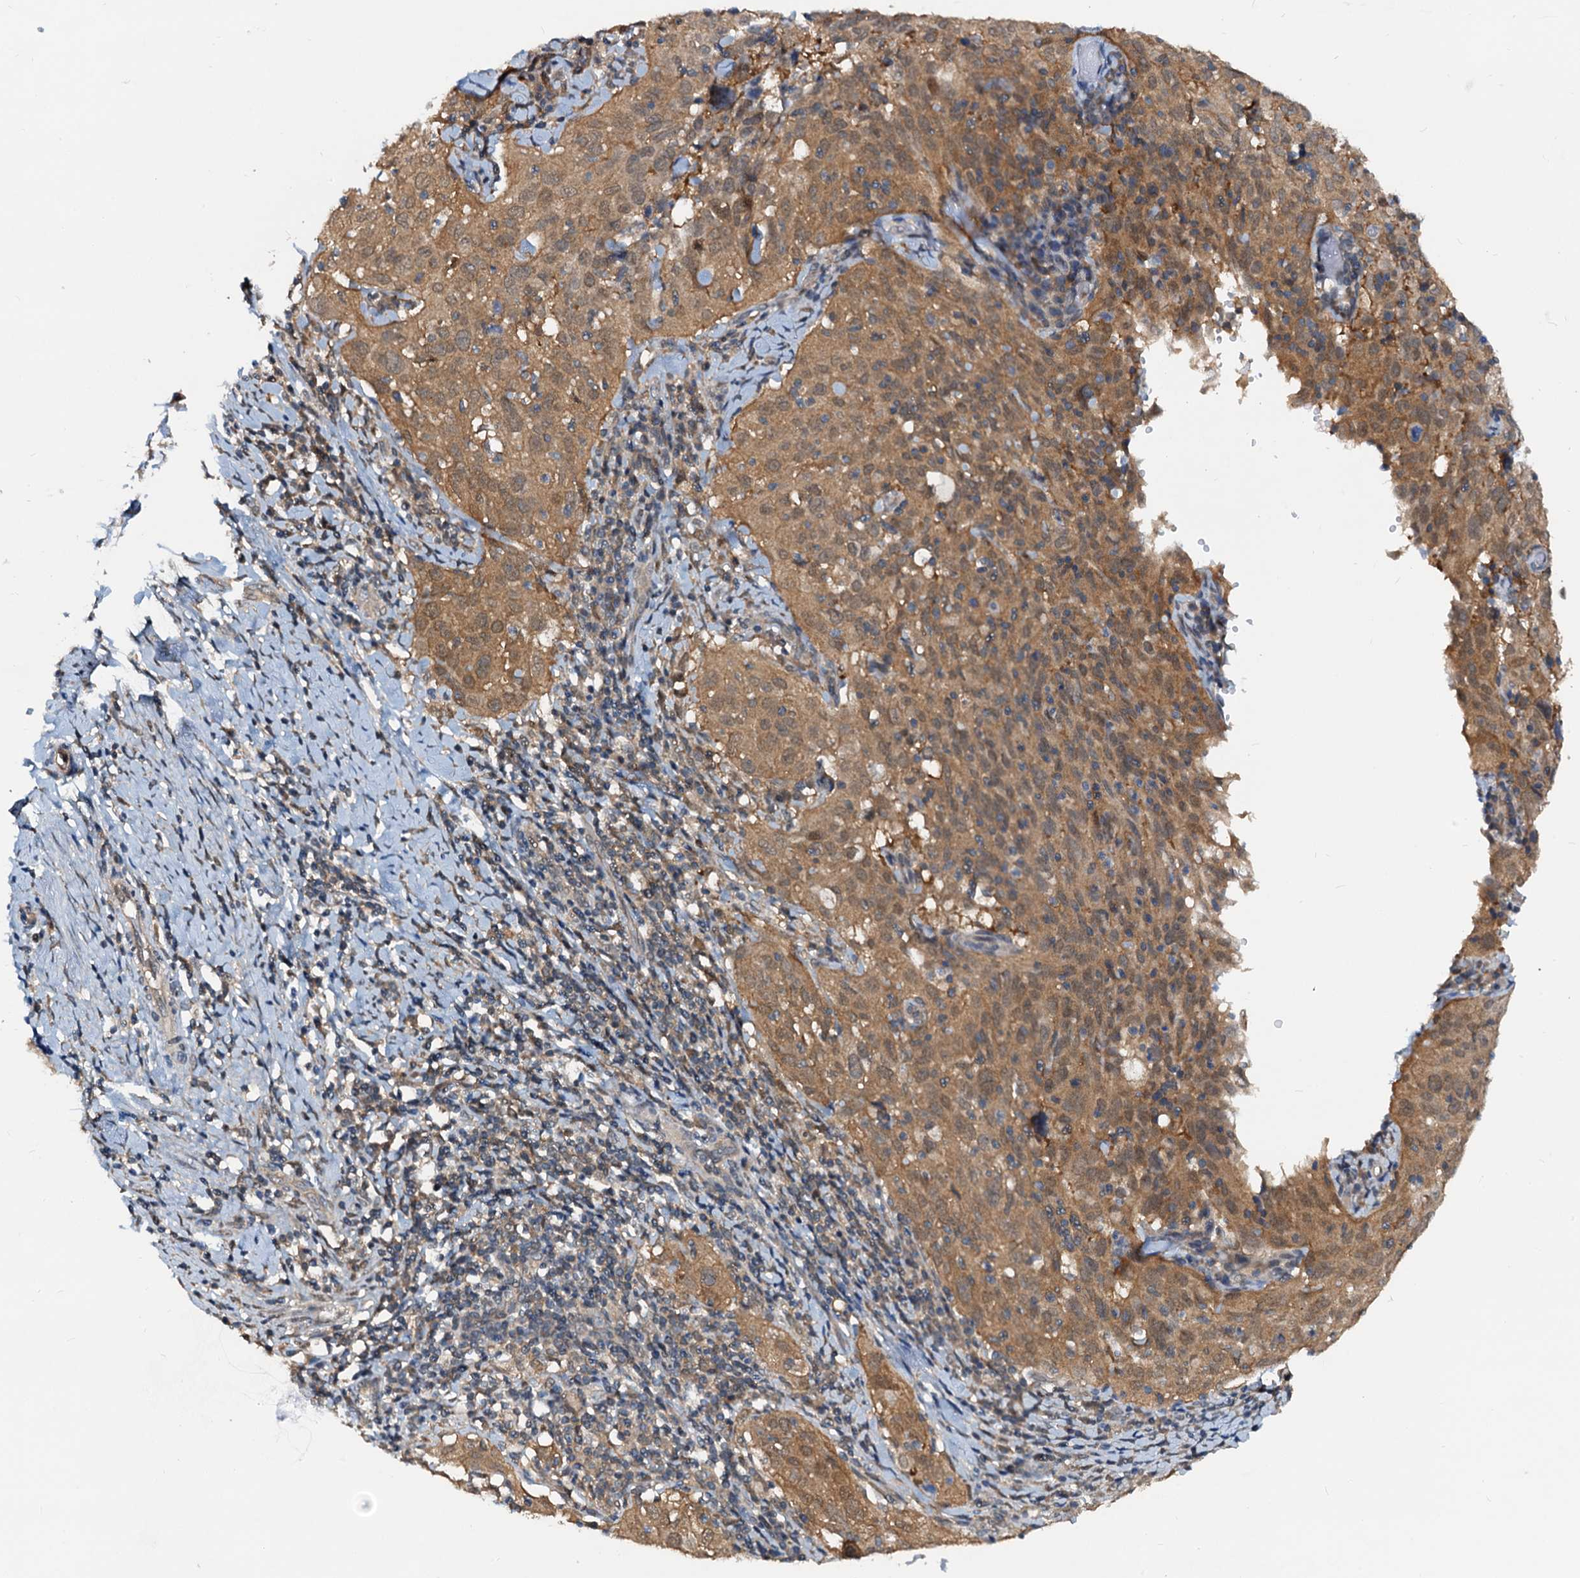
{"staining": {"intensity": "moderate", "quantity": ">75%", "location": "cytoplasmic/membranous"}, "tissue": "cervical cancer", "cell_type": "Tumor cells", "image_type": "cancer", "snomed": [{"axis": "morphology", "description": "Squamous cell carcinoma, NOS"}, {"axis": "topography", "description": "Cervix"}], "caption": "There is medium levels of moderate cytoplasmic/membranous staining in tumor cells of cervical squamous cell carcinoma, as demonstrated by immunohistochemical staining (brown color).", "gene": "PTGES3", "patient": {"sex": "female", "age": 31}}